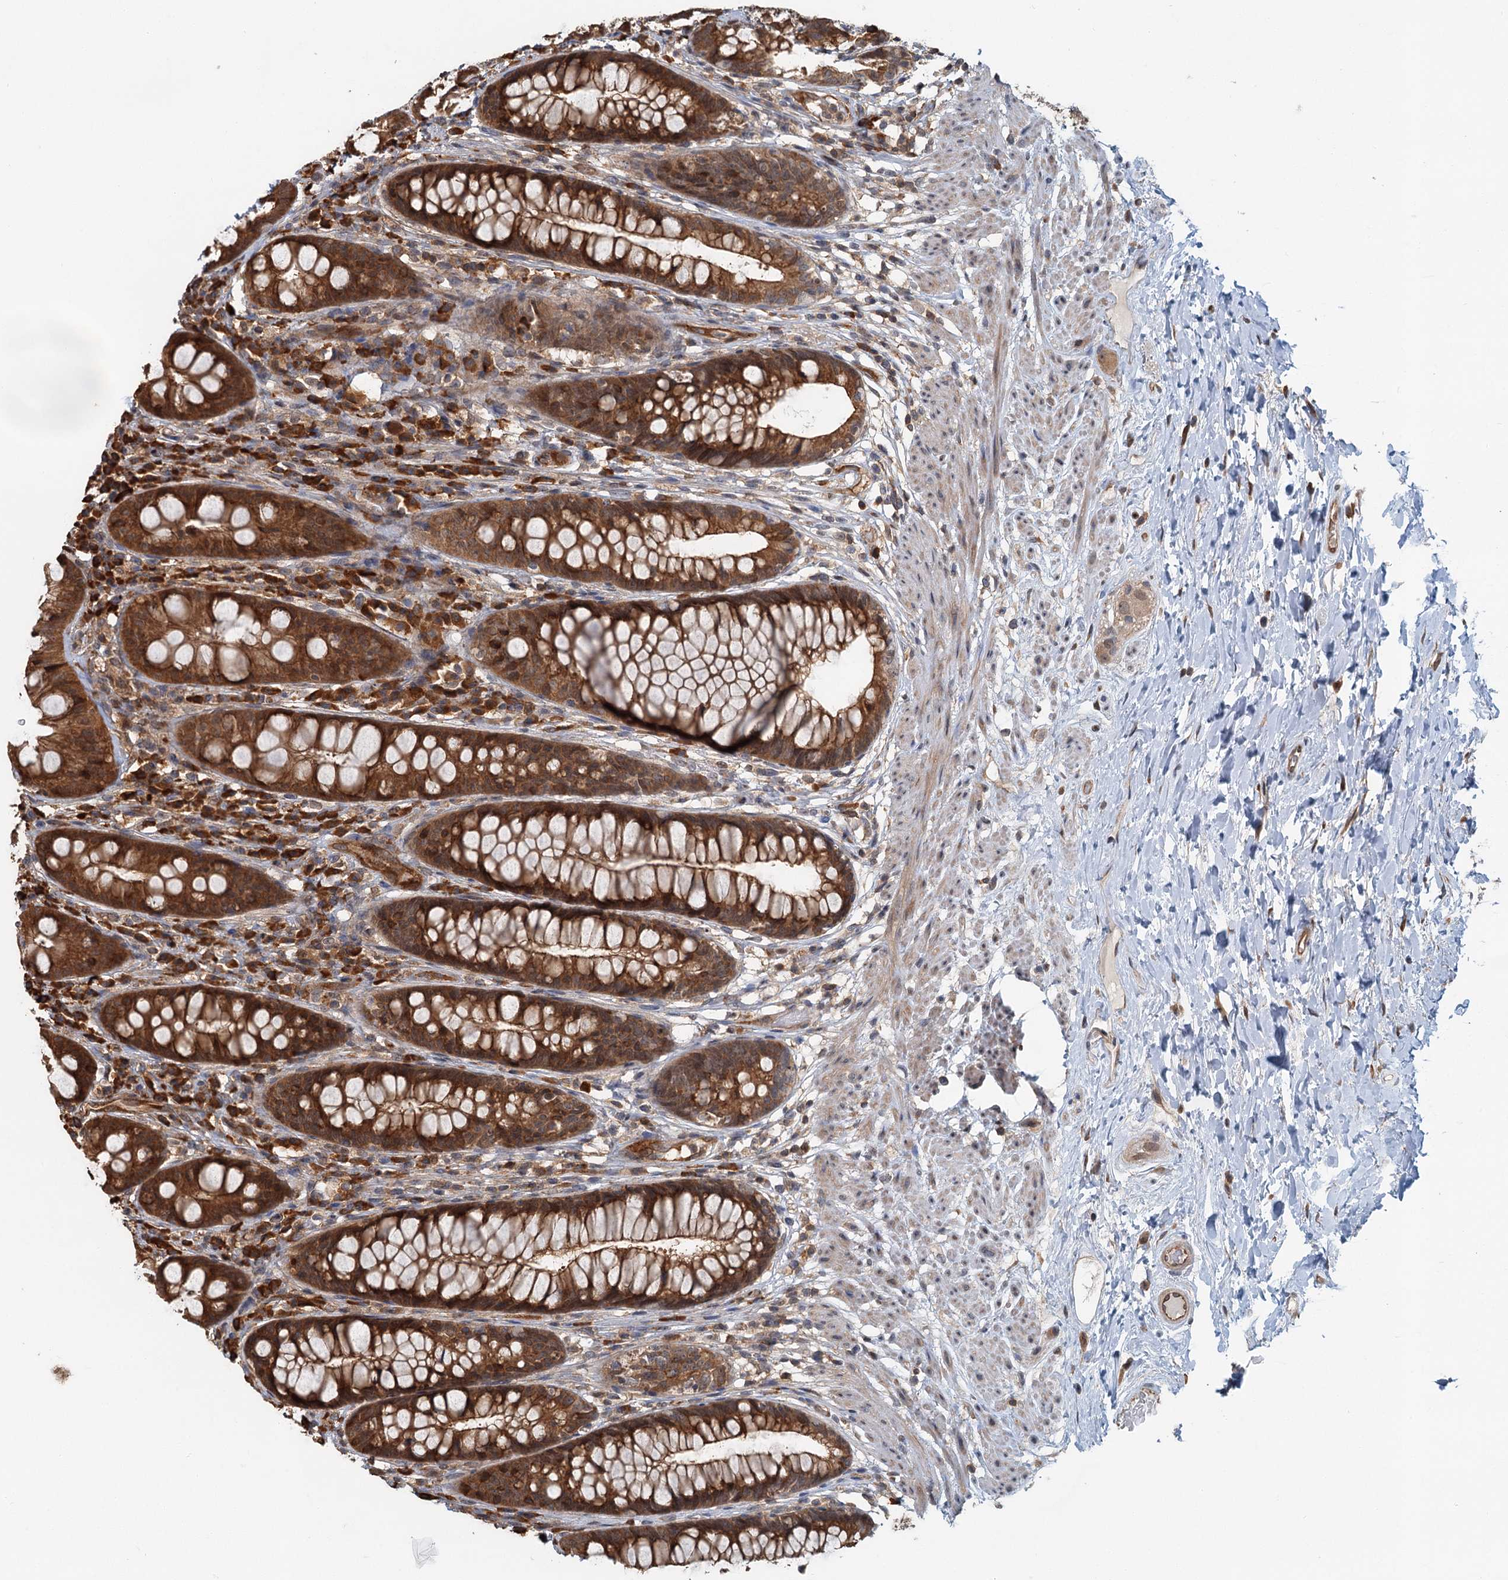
{"staining": {"intensity": "strong", "quantity": ">75%", "location": "cytoplasmic/membranous"}, "tissue": "rectum", "cell_type": "Glandular cells", "image_type": "normal", "snomed": [{"axis": "morphology", "description": "Normal tissue, NOS"}, {"axis": "topography", "description": "Rectum"}], "caption": "Protein staining by IHC reveals strong cytoplasmic/membranous expression in approximately >75% of glandular cells in normal rectum.", "gene": "ZNF527", "patient": {"sex": "male", "age": 74}}